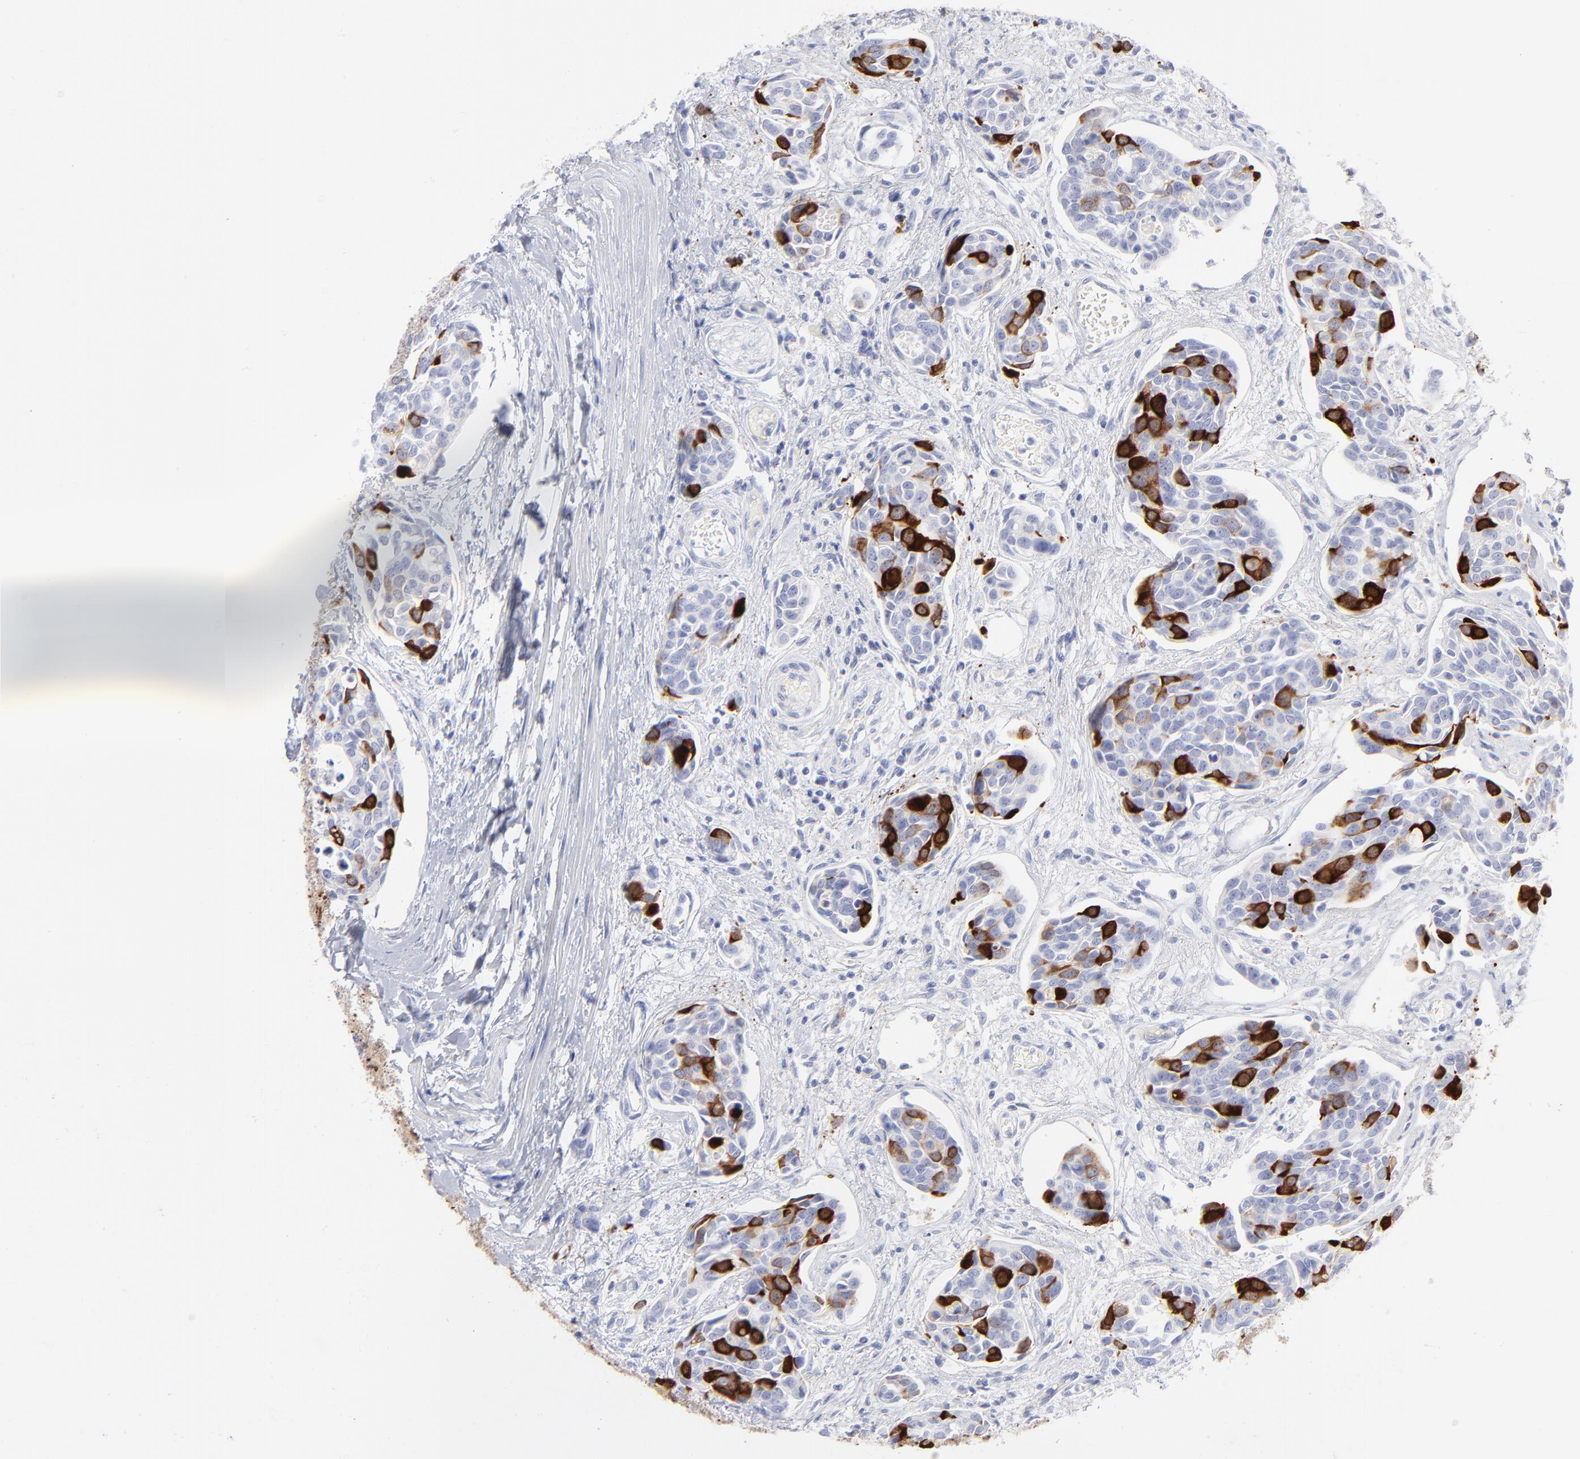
{"staining": {"intensity": "strong", "quantity": "<25%", "location": "cytoplasmic/membranous"}, "tissue": "urothelial cancer", "cell_type": "Tumor cells", "image_type": "cancer", "snomed": [{"axis": "morphology", "description": "Urothelial carcinoma, High grade"}, {"axis": "topography", "description": "Urinary bladder"}], "caption": "This image exhibits urothelial carcinoma (high-grade) stained with immunohistochemistry (IHC) to label a protein in brown. The cytoplasmic/membranous of tumor cells show strong positivity for the protein. Nuclei are counter-stained blue.", "gene": "CCNB1", "patient": {"sex": "male", "age": 78}}